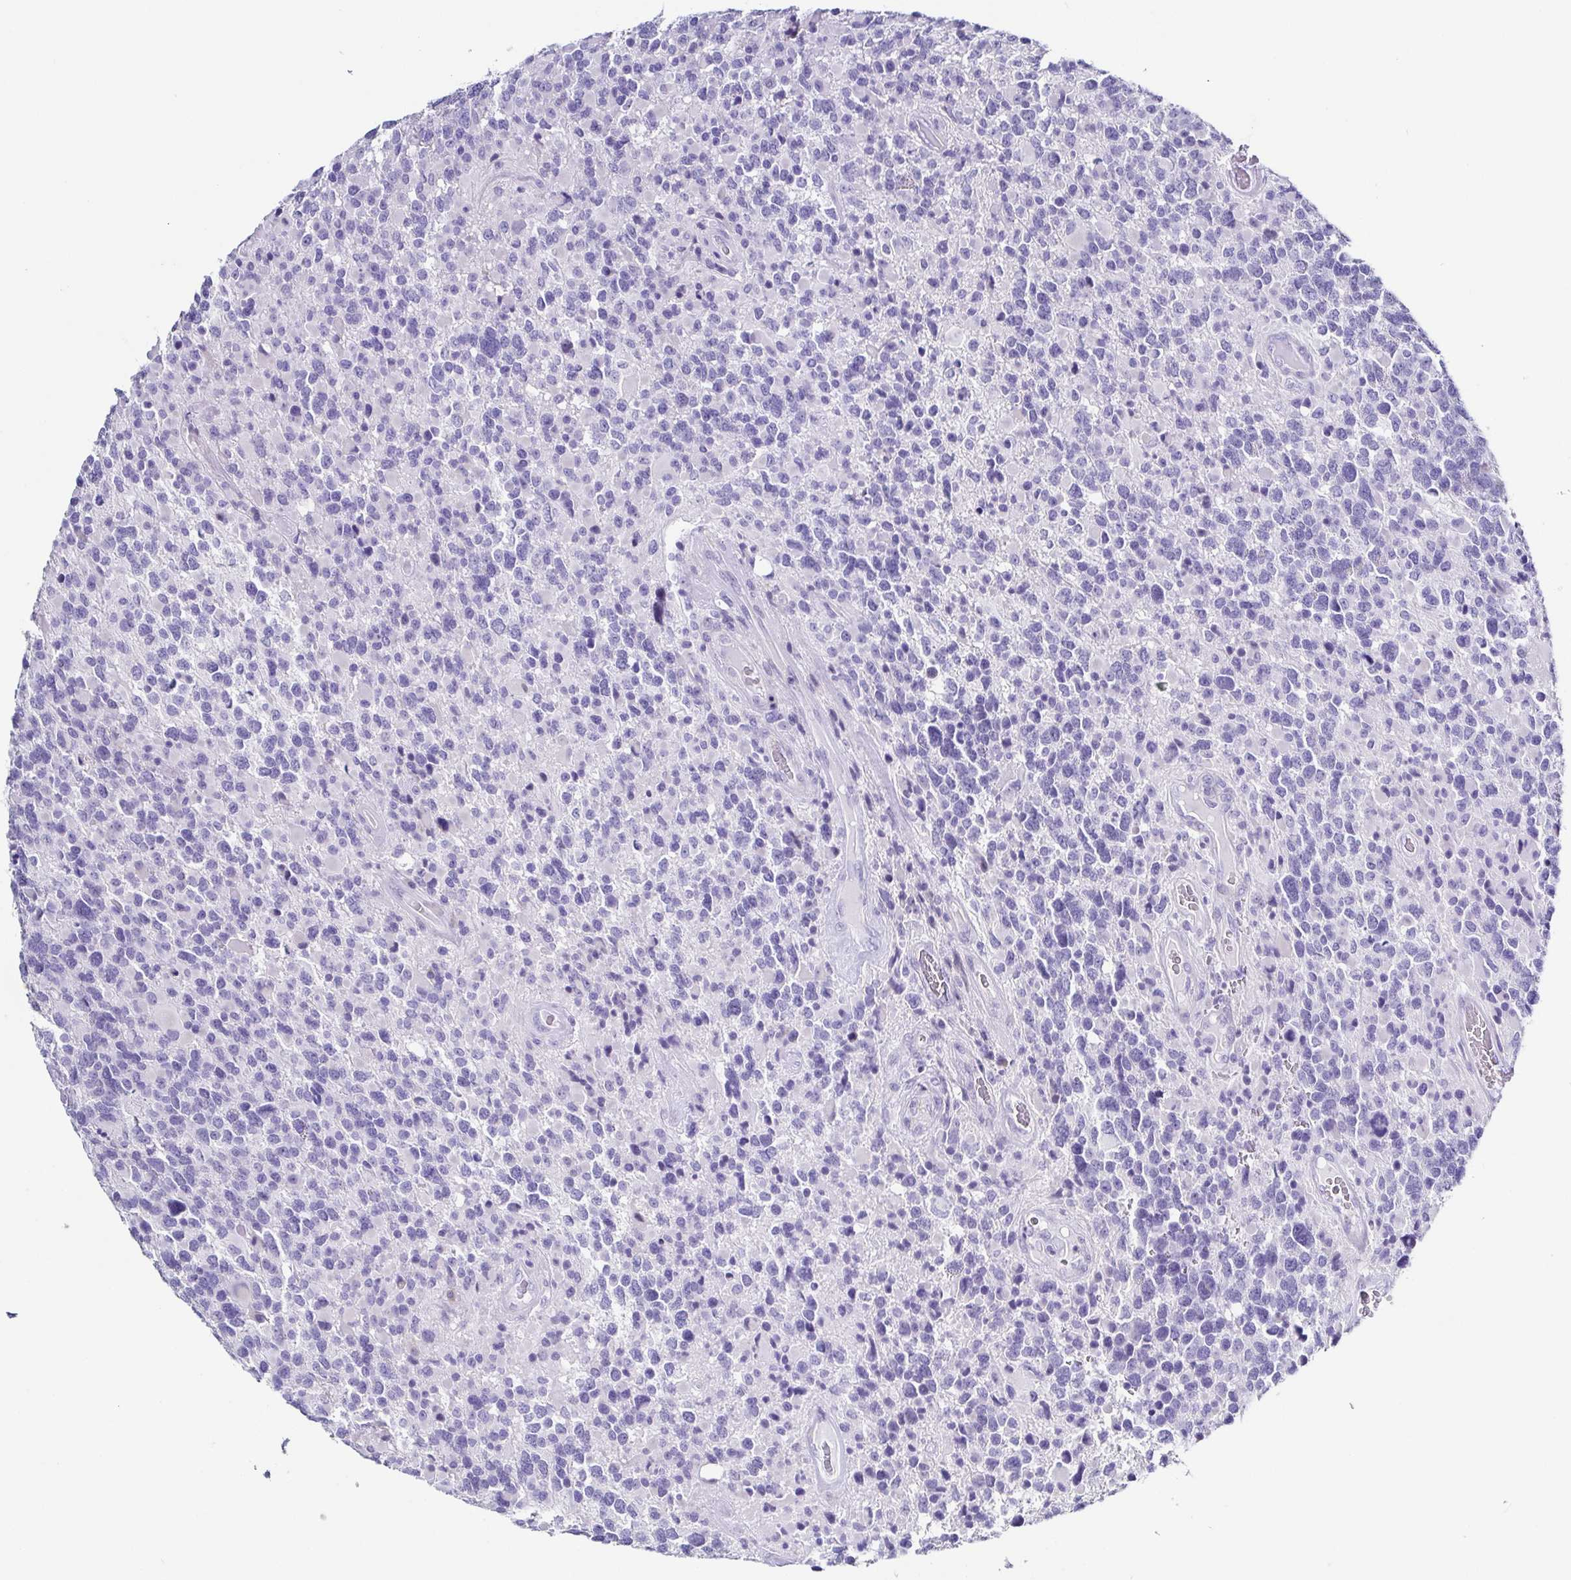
{"staining": {"intensity": "negative", "quantity": "none", "location": "none"}, "tissue": "glioma", "cell_type": "Tumor cells", "image_type": "cancer", "snomed": [{"axis": "morphology", "description": "Glioma, malignant, High grade"}, {"axis": "topography", "description": "Brain"}], "caption": "Human glioma stained for a protein using IHC displays no staining in tumor cells.", "gene": "TNNT2", "patient": {"sex": "female", "age": 40}}